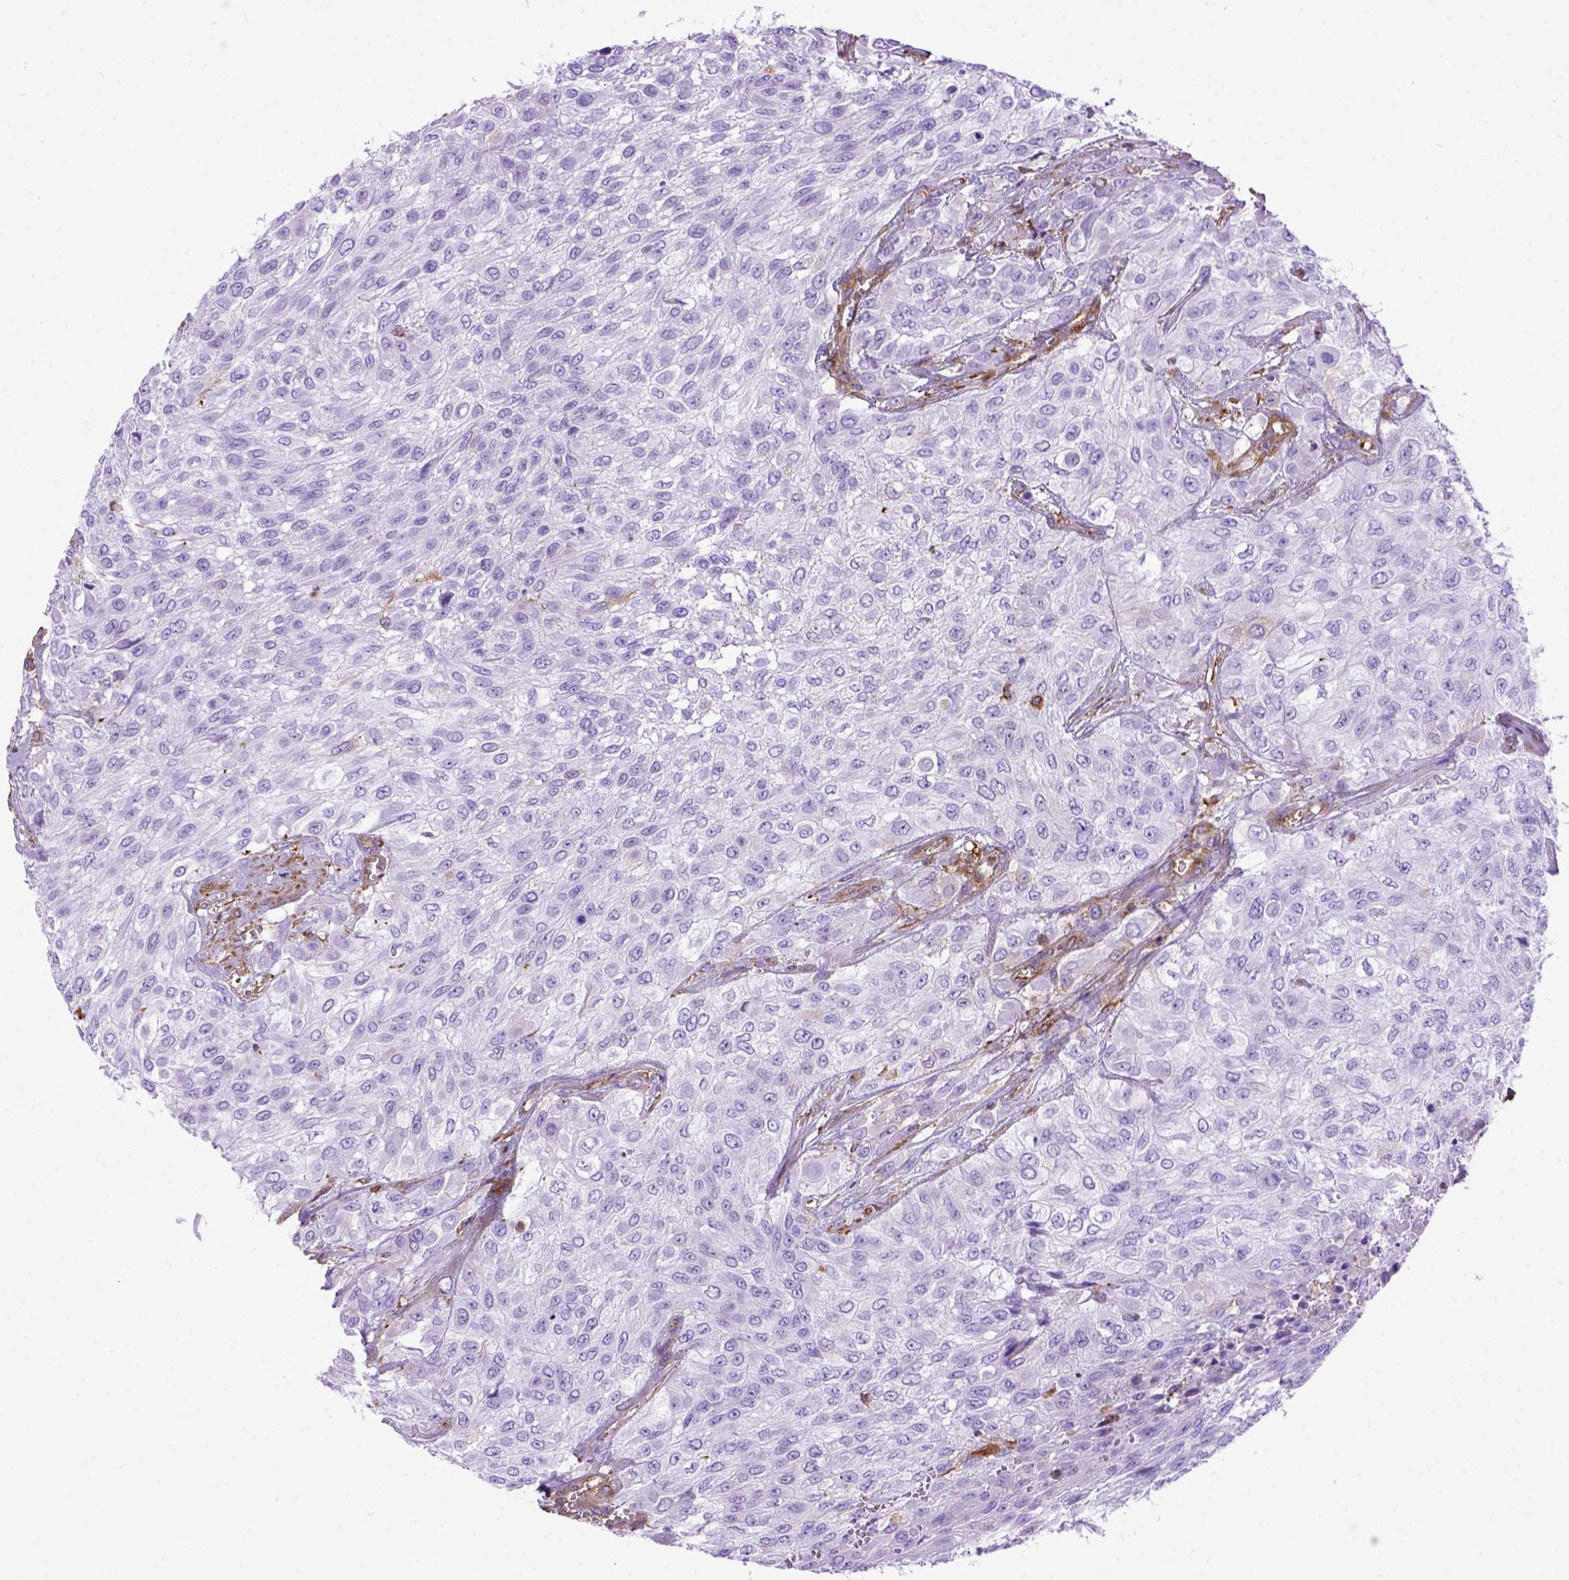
{"staining": {"intensity": "negative", "quantity": "none", "location": "none"}, "tissue": "urothelial cancer", "cell_type": "Tumor cells", "image_type": "cancer", "snomed": [{"axis": "morphology", "description": "Urothelial carcinoma, High grade"}, {"axis": "topography", "description": "Urinary bladder"}], "caption": "Immunohistochemistry (IHC) image of neoplastic tissue: human urothelial carcinoma (high-grade) stained with DAB (3,3'-diaminobenzidine) demonstrates no significant protein staining in tumor cells.", "gene": "MVP", "patient": {"sex": "male", "age": 57}}